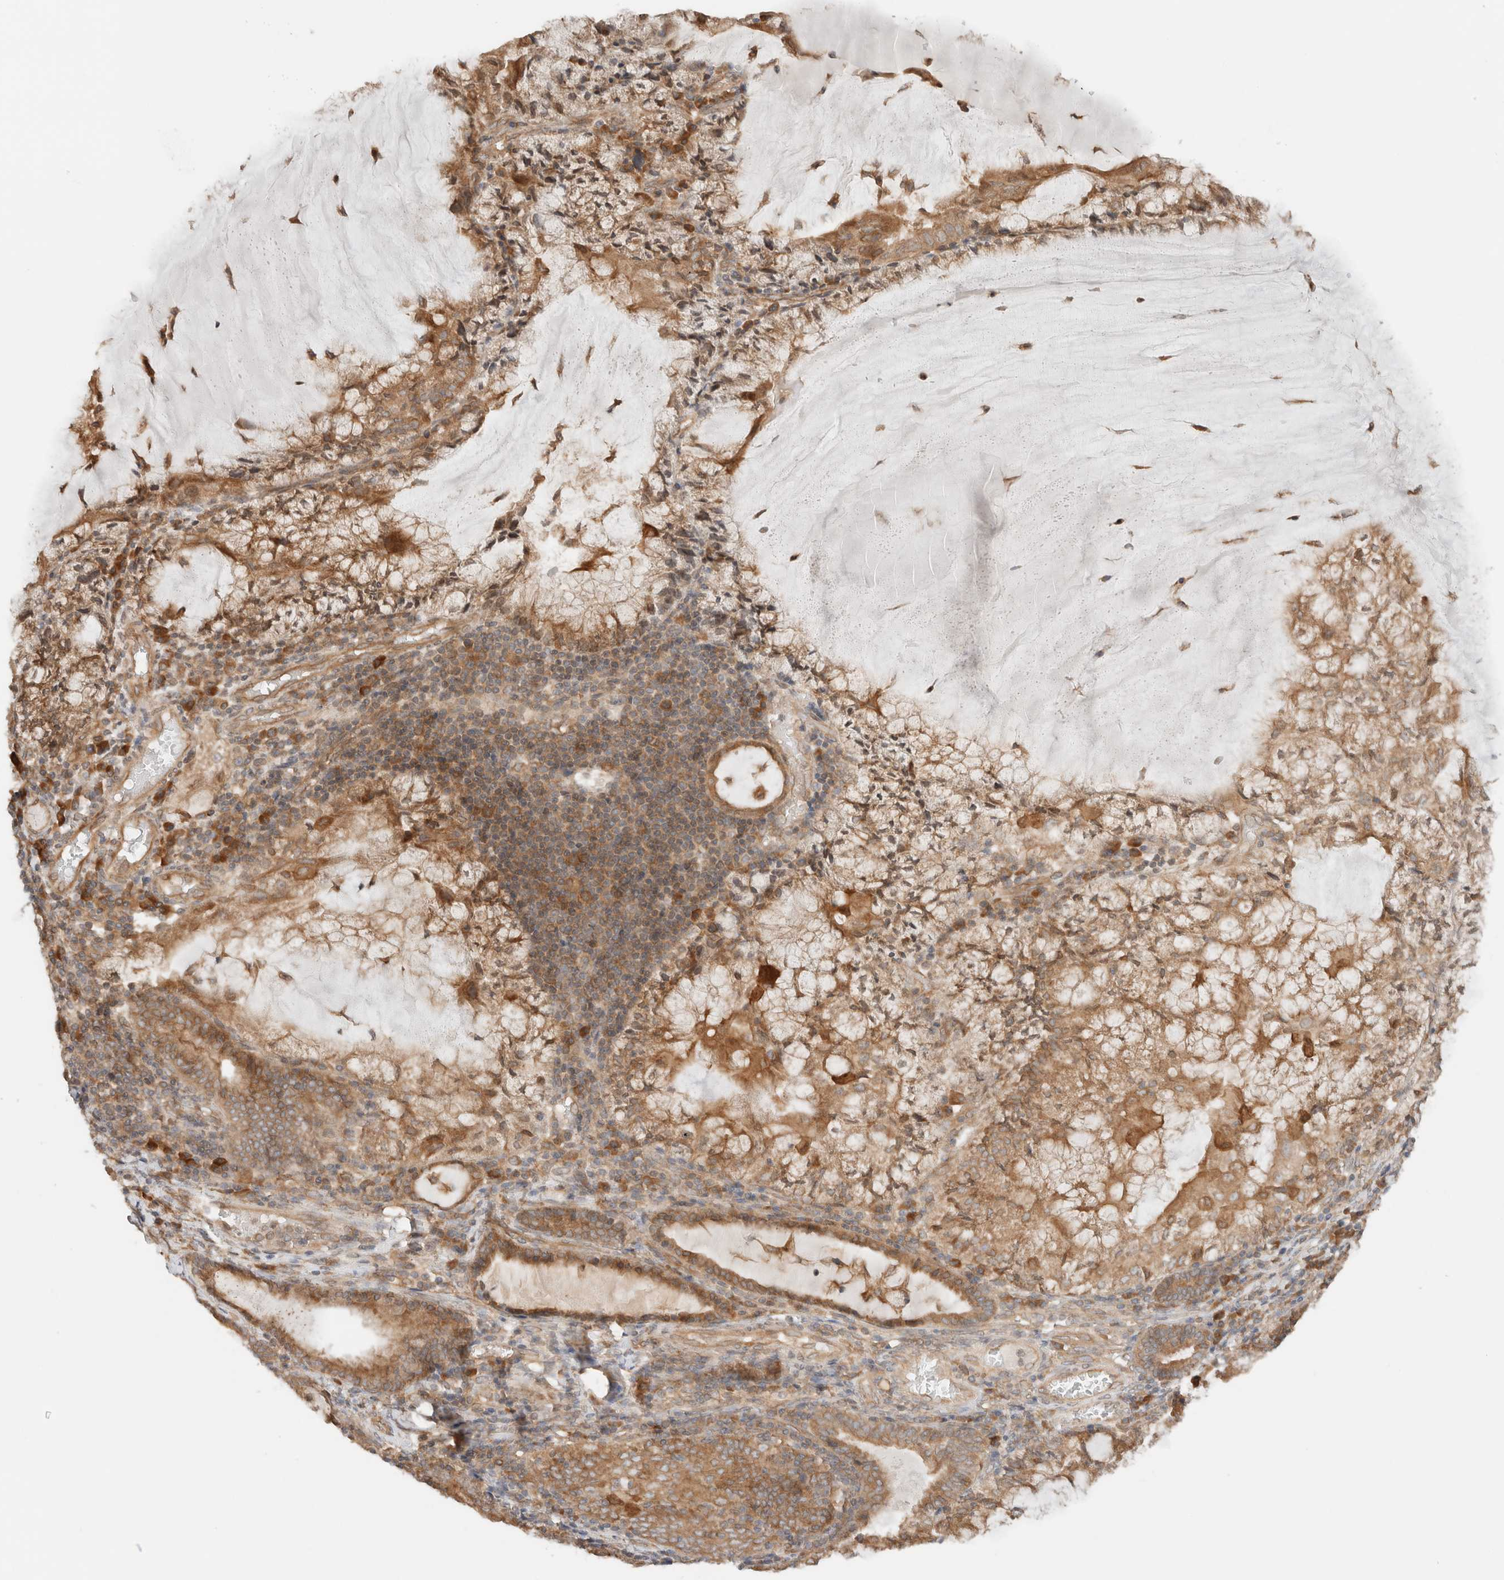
{"staining": {"intensity": "moderate", "quantity": ">75%", "location": "cytoplasmic/membranous"}, "tissue": "endometrial cancer", "cell_type": "Tumor cells", "image_type": "cancer", "snomed": [{"axis": "morphology", "description": "Adenocarcinoma, NOS"}, {"axis": "topography", "description": "Endometrium"}], "caption": "Protein staining exhibits moderate cytoplasmic/membranous staining in approximately >75% of tumor cells in endometrial cancer.", "gene": "ARFGEF2", "patient": {"sex": "female", "age": 81}}